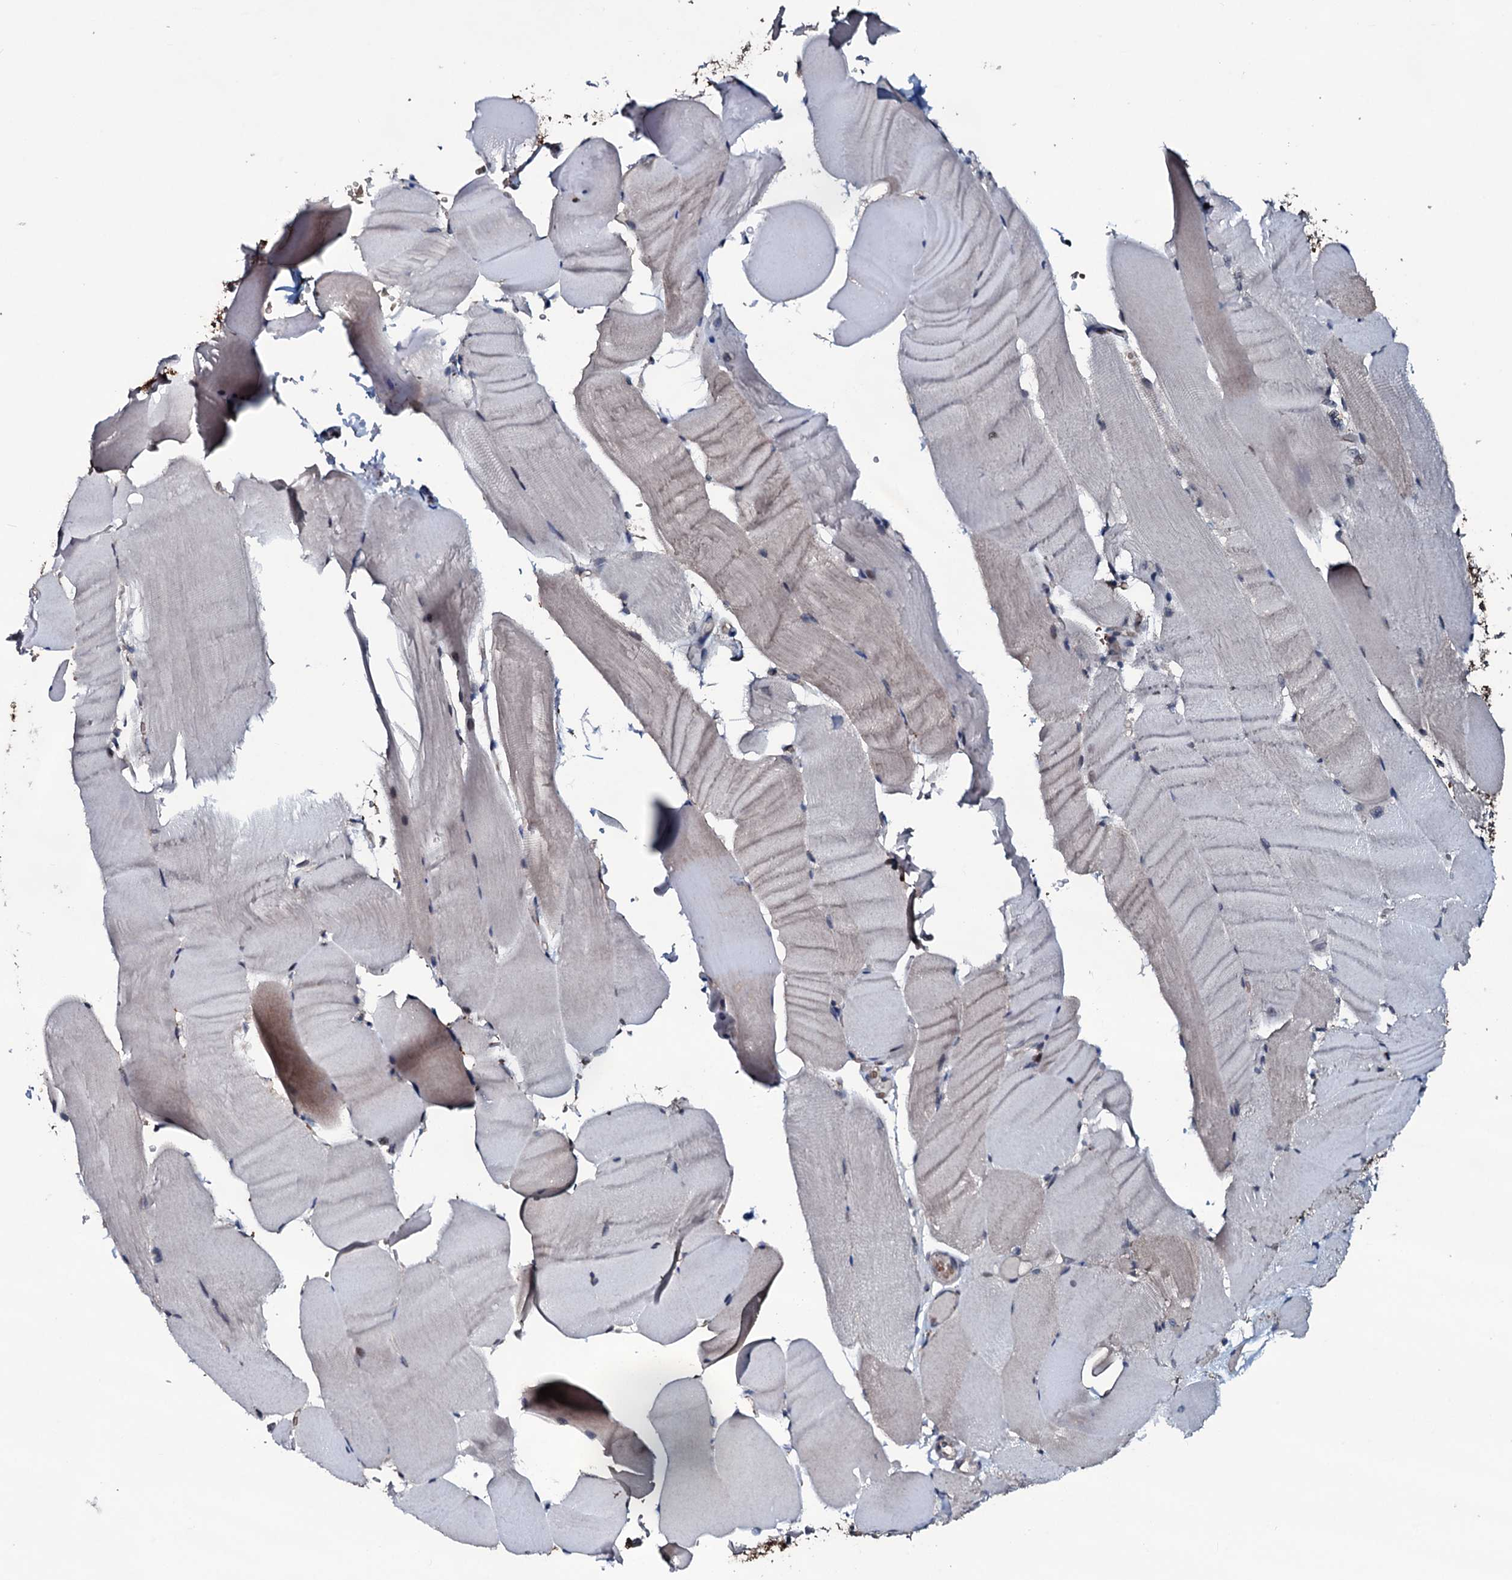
{"staining": {"intensity": "negative", "quantity": "none", "location": "none"}, "tissue": "skeletal muscle", "cell_type": "Myocytes", "image_type": "normal", "snomed": [{"axis": "morphology", "description": "Normal tissue, NOS"}, {"axis": "topography", "description": "Skeletal muscle"}, {"axis": "topography", "description": "Parathyroid gland"}], "caption": "This is an immunohistochemistry (IHC) image of unremarkable skeletal muscle. There is no expression in myocytes.", "gene": "OGFOD2", "patient": {"sex": "female", "age": 37}}